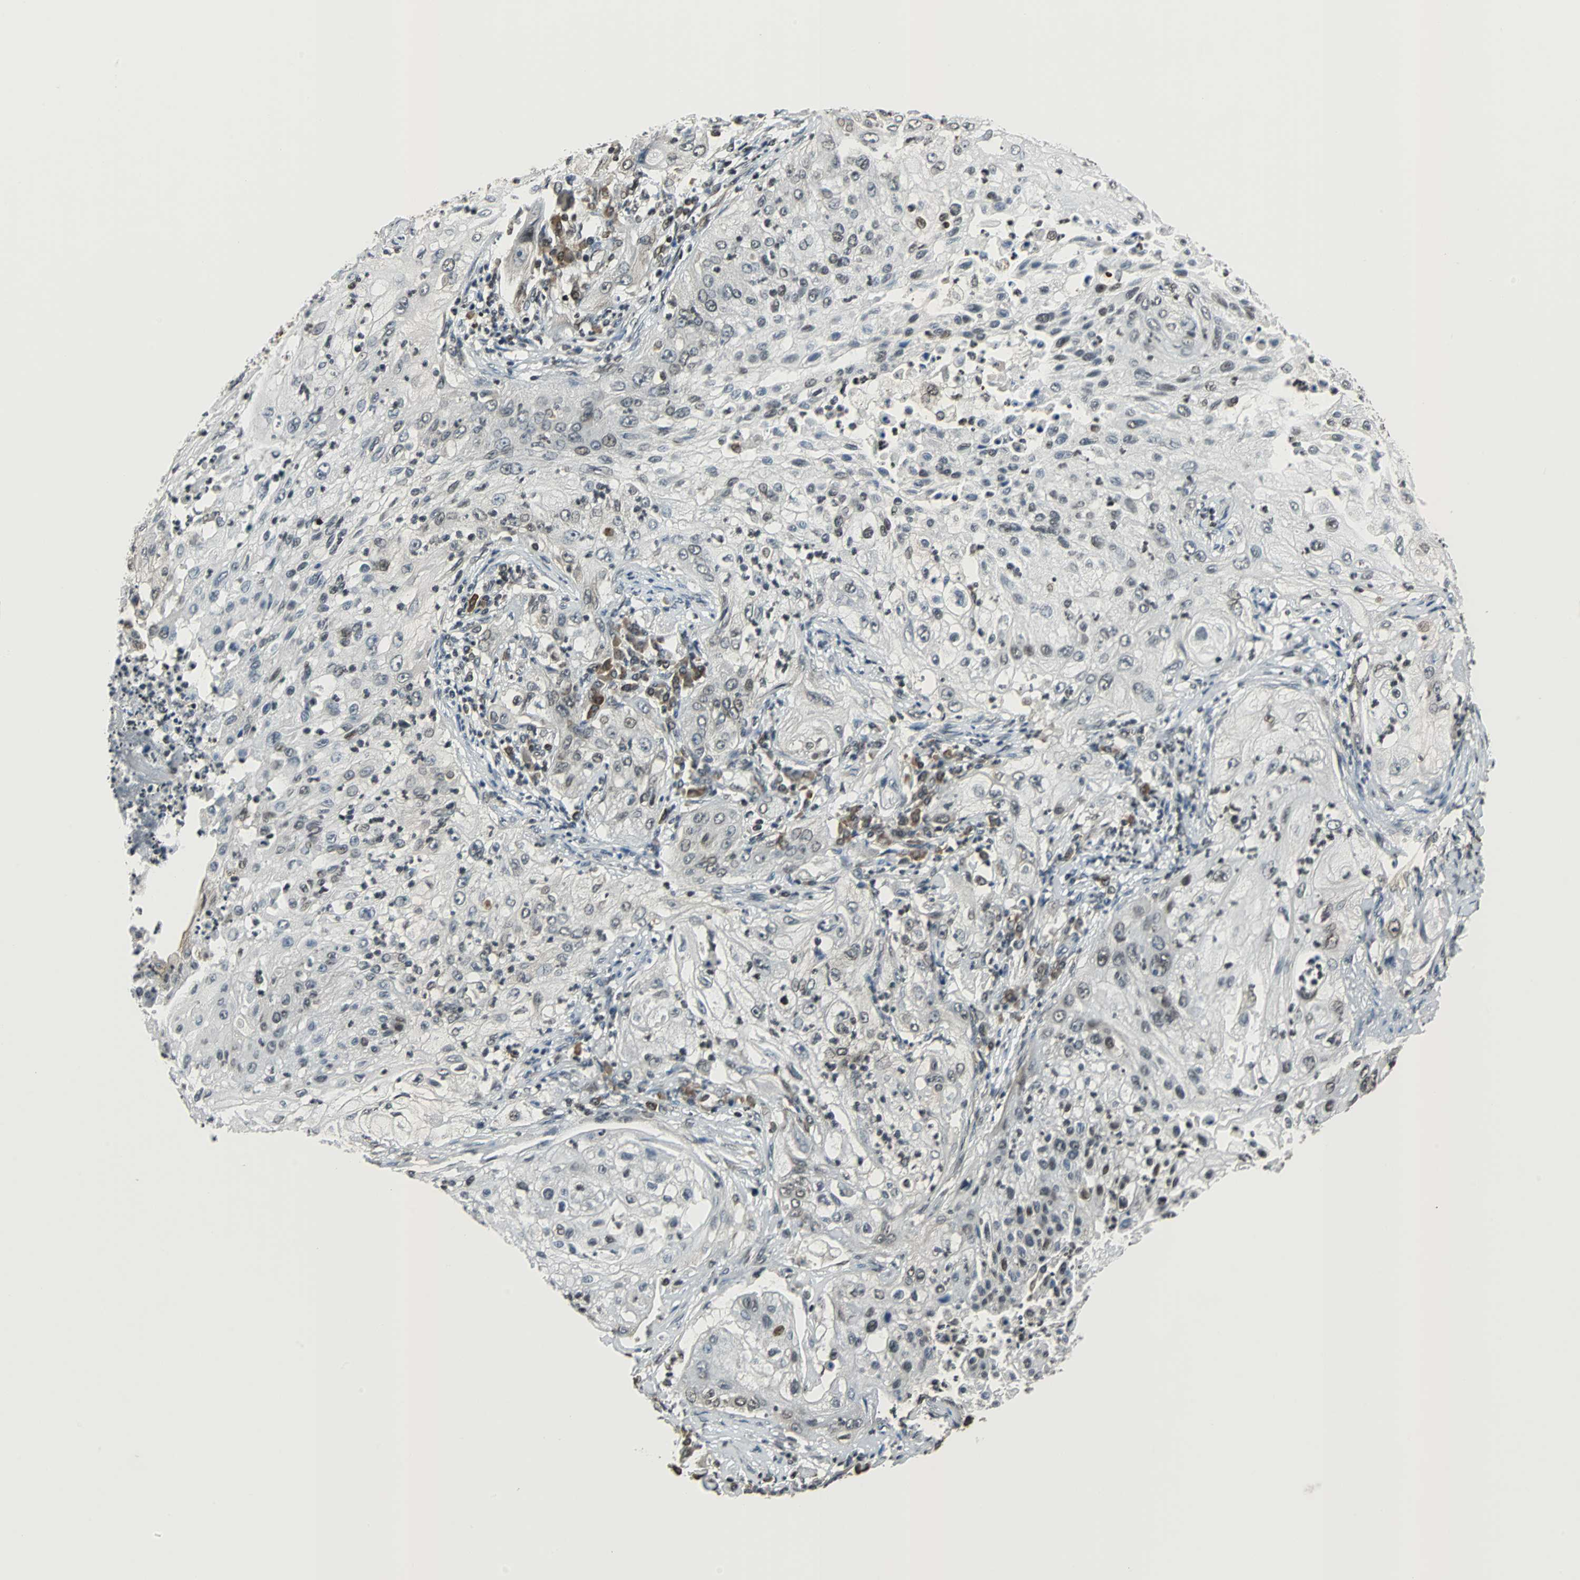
{"staining": {"intensity": "weak", "quantity": "<25%", "location": "nuclear"}, "tissue": "lung cancer", "cell_type": "Tumor cells", "image_type": "cancer", "snomed": [{"axis": "morphology", "description": "Inflammation, NOS"}, {"axis": "morphology", "description": "Squamous cell carcinoma, NOS"}, {"axis": "topography", "description": "Lymph node"}, {"axis": "topography", "description": "Soft tissue"}, {"axis": "topography", "description": "Lung"}], "caption": "IHC micrograph of neoplastic tissue: human squamous cell carcinoma (lung) stained with DAB exhibits no significant protein expression in tumor cells.", "gene": "REST", "patient": {"sex": "male", "age": 66}}